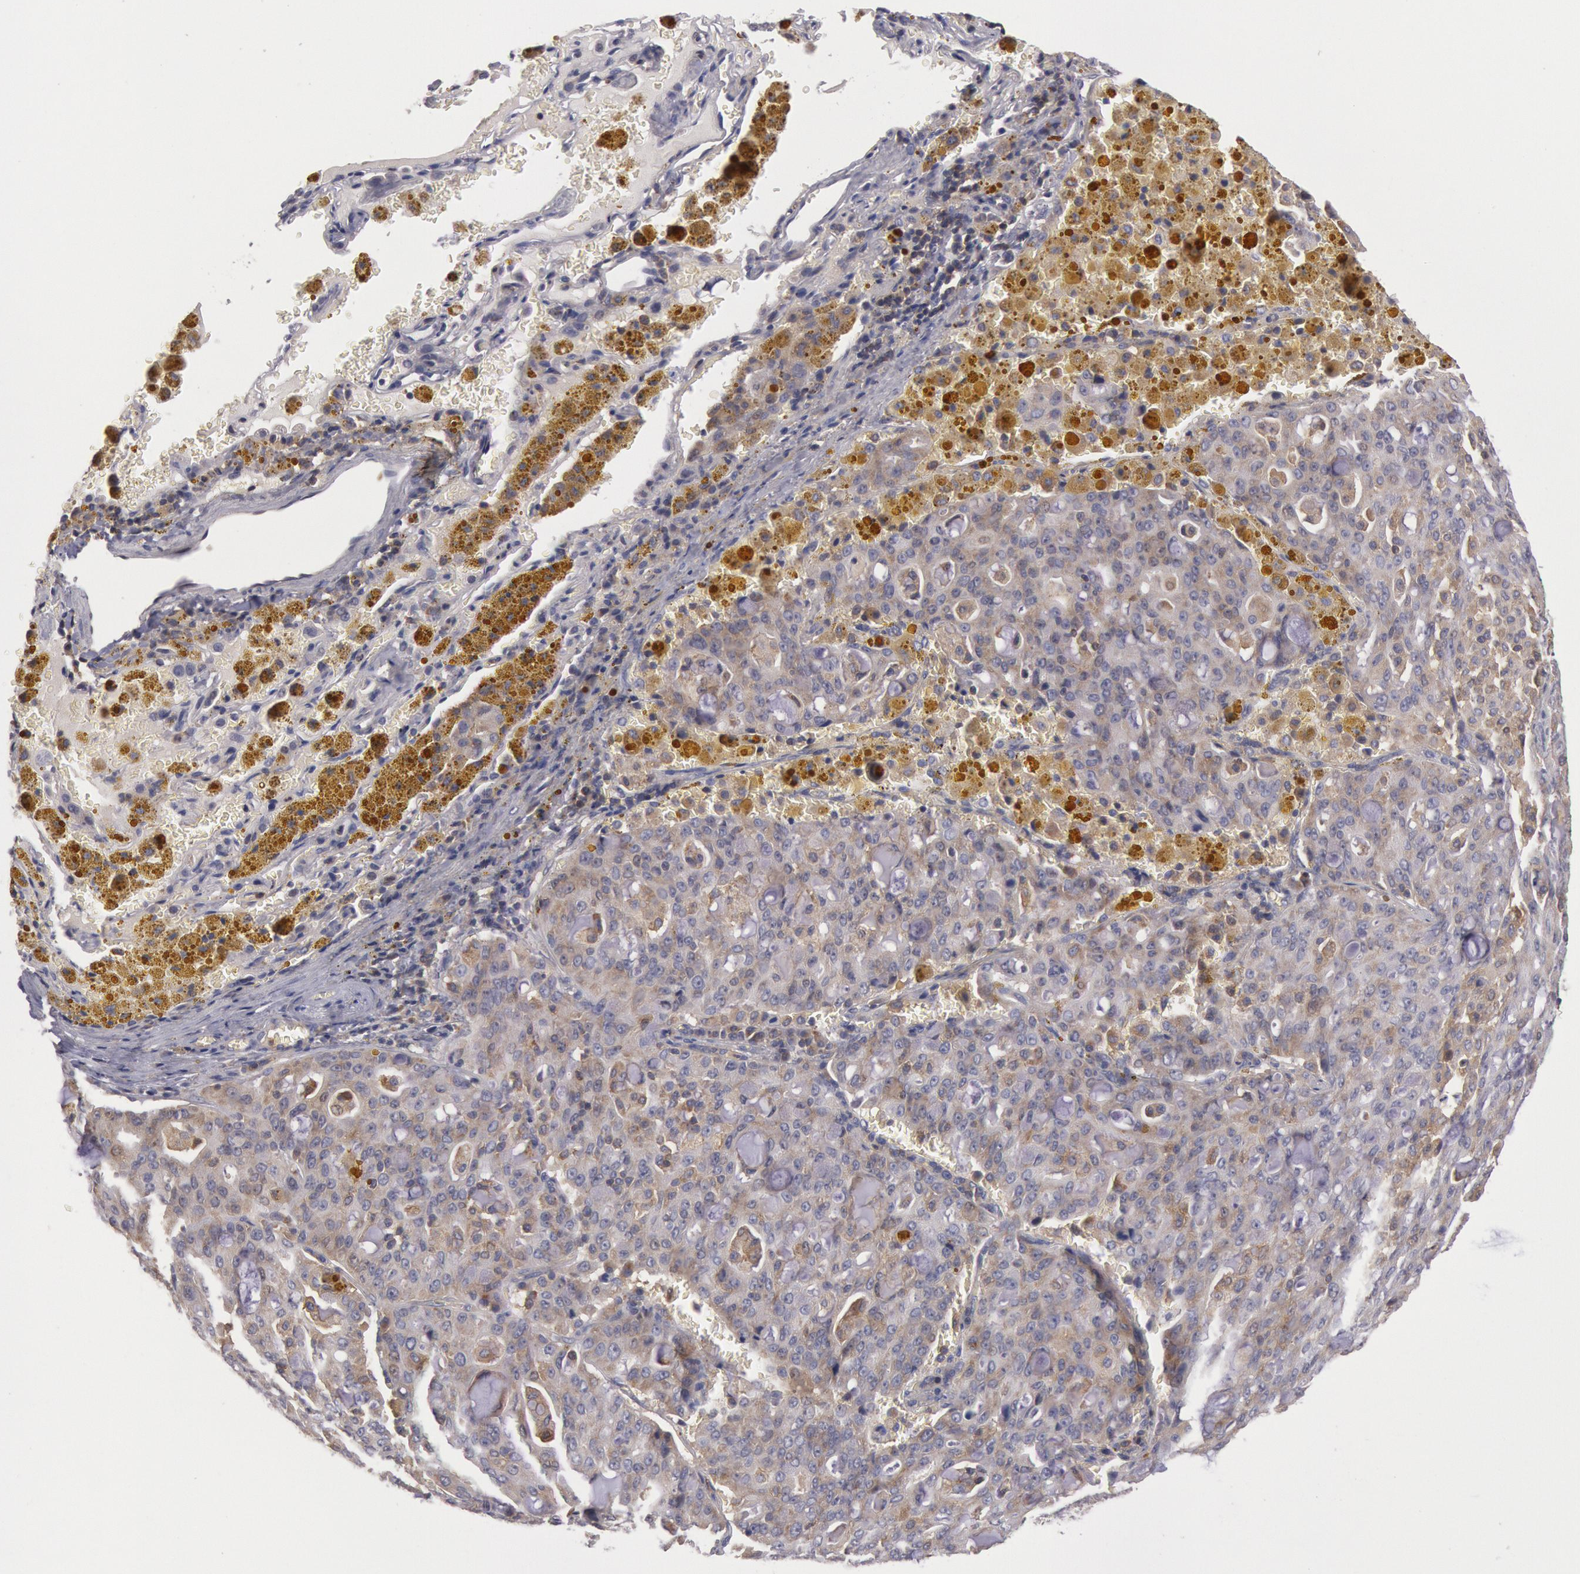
{"staining": {"intensity": "negative", "quantity": "none", "location": "none"}, "tissue": "lung cancer", "cell_type": "Tumor cells", "image_type": "cancer", "snomed": [{"axis": "morphology", "description": "Adenocarcinoma, NOS"}, {"axis": "topography", "description": "Lung"}], "caption": "Protein analysis of adenocarcinoma (lung) exhibits no significant staining in tumor cells.", "gene": "PIK3R1", "patient": {"sex": "female", "age": 44}}